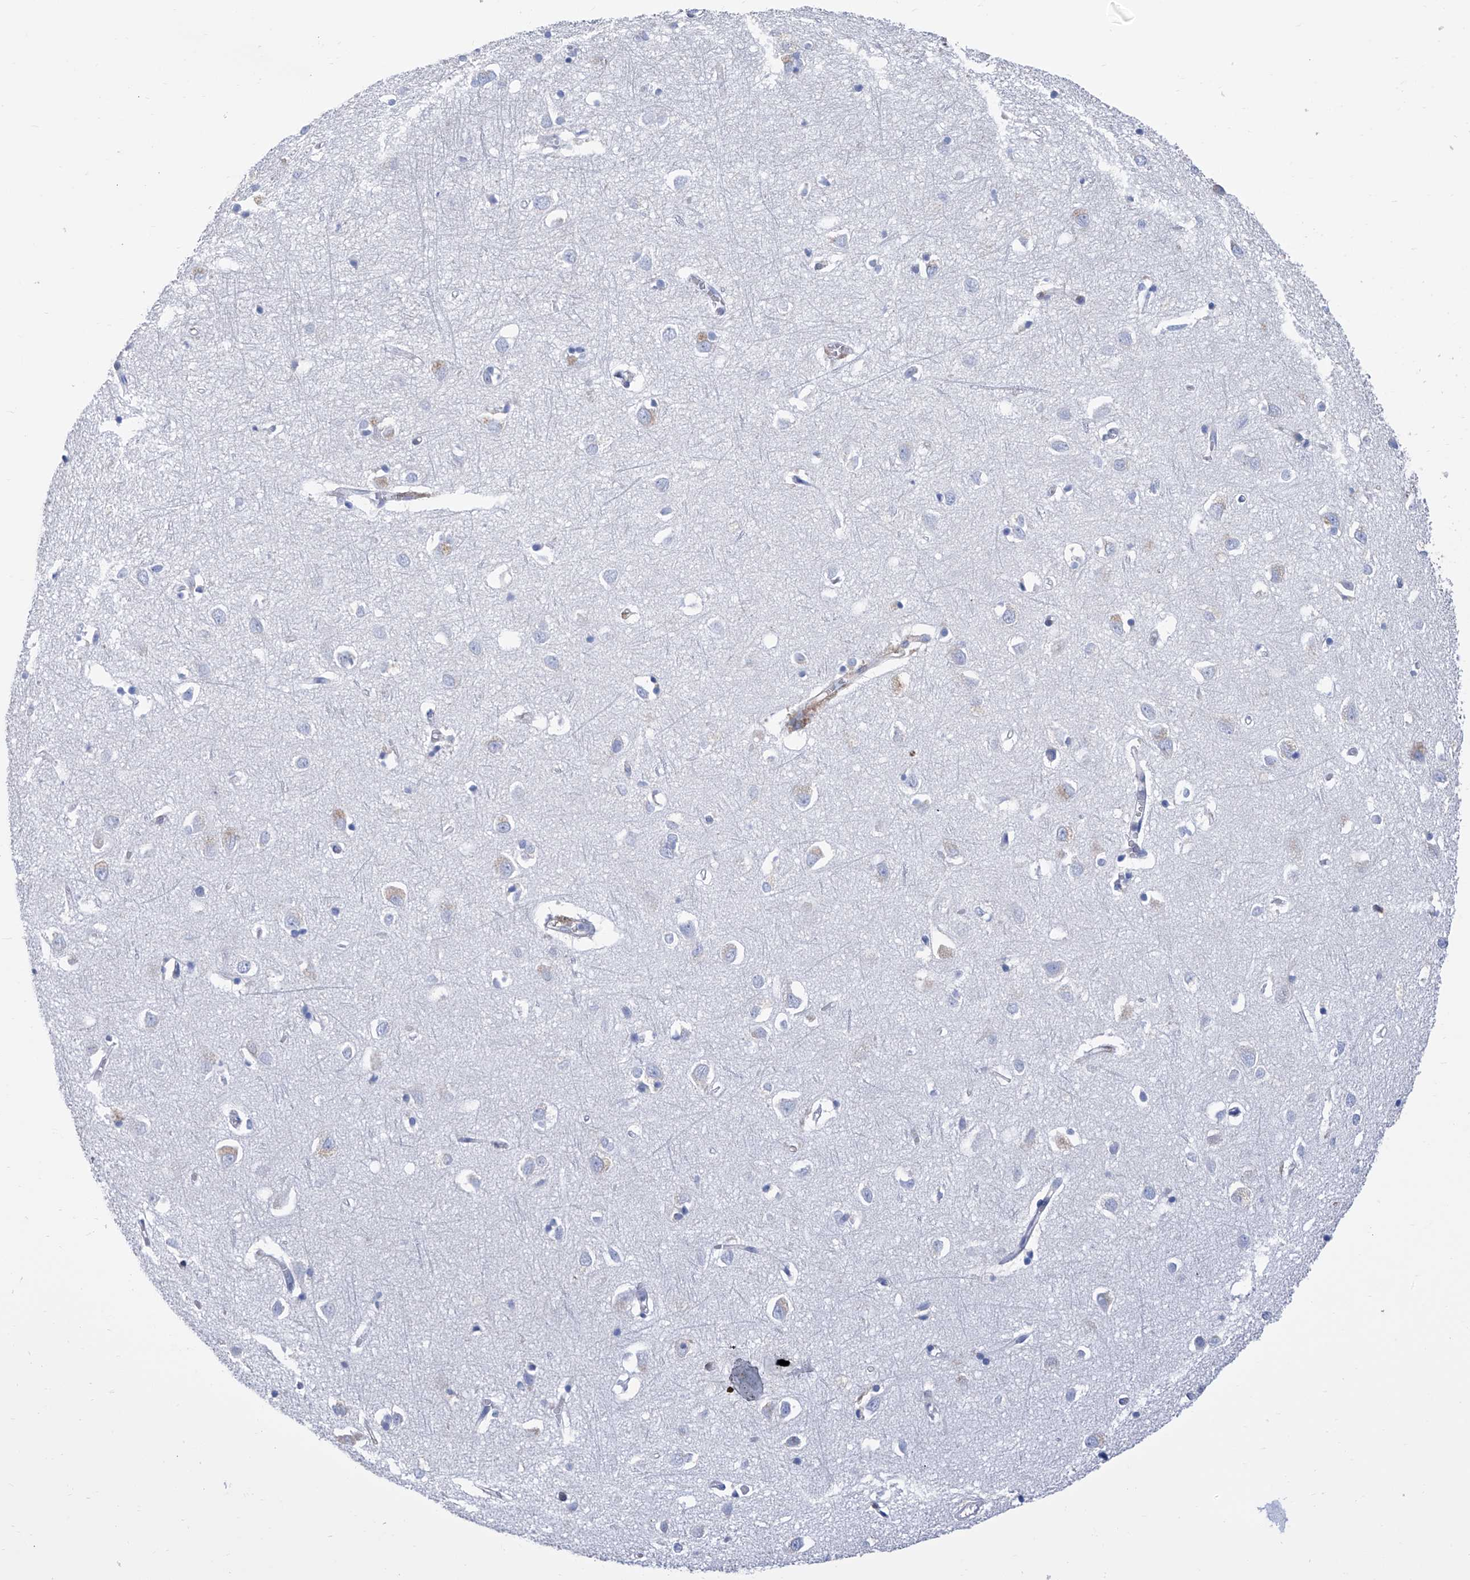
{"staining": {"intensity": "negative", "quantity": "none", "location": "none"}, "tissue": "cerebral cortex", "cell_type": "Endothelial cells", "image_type": "normal", "snomed": [{"axis": "morphology", "description": "Normal tissue, NOS"}, {"axis": "topography", "description": "Cerebral cortex"}], "caption": "DAB immunohistochemical staining of benign cerebral cortex reveals no significant staining in endothelial cells.", "gene": "SMS", "patient": {"sex": "female", "age": 64}}